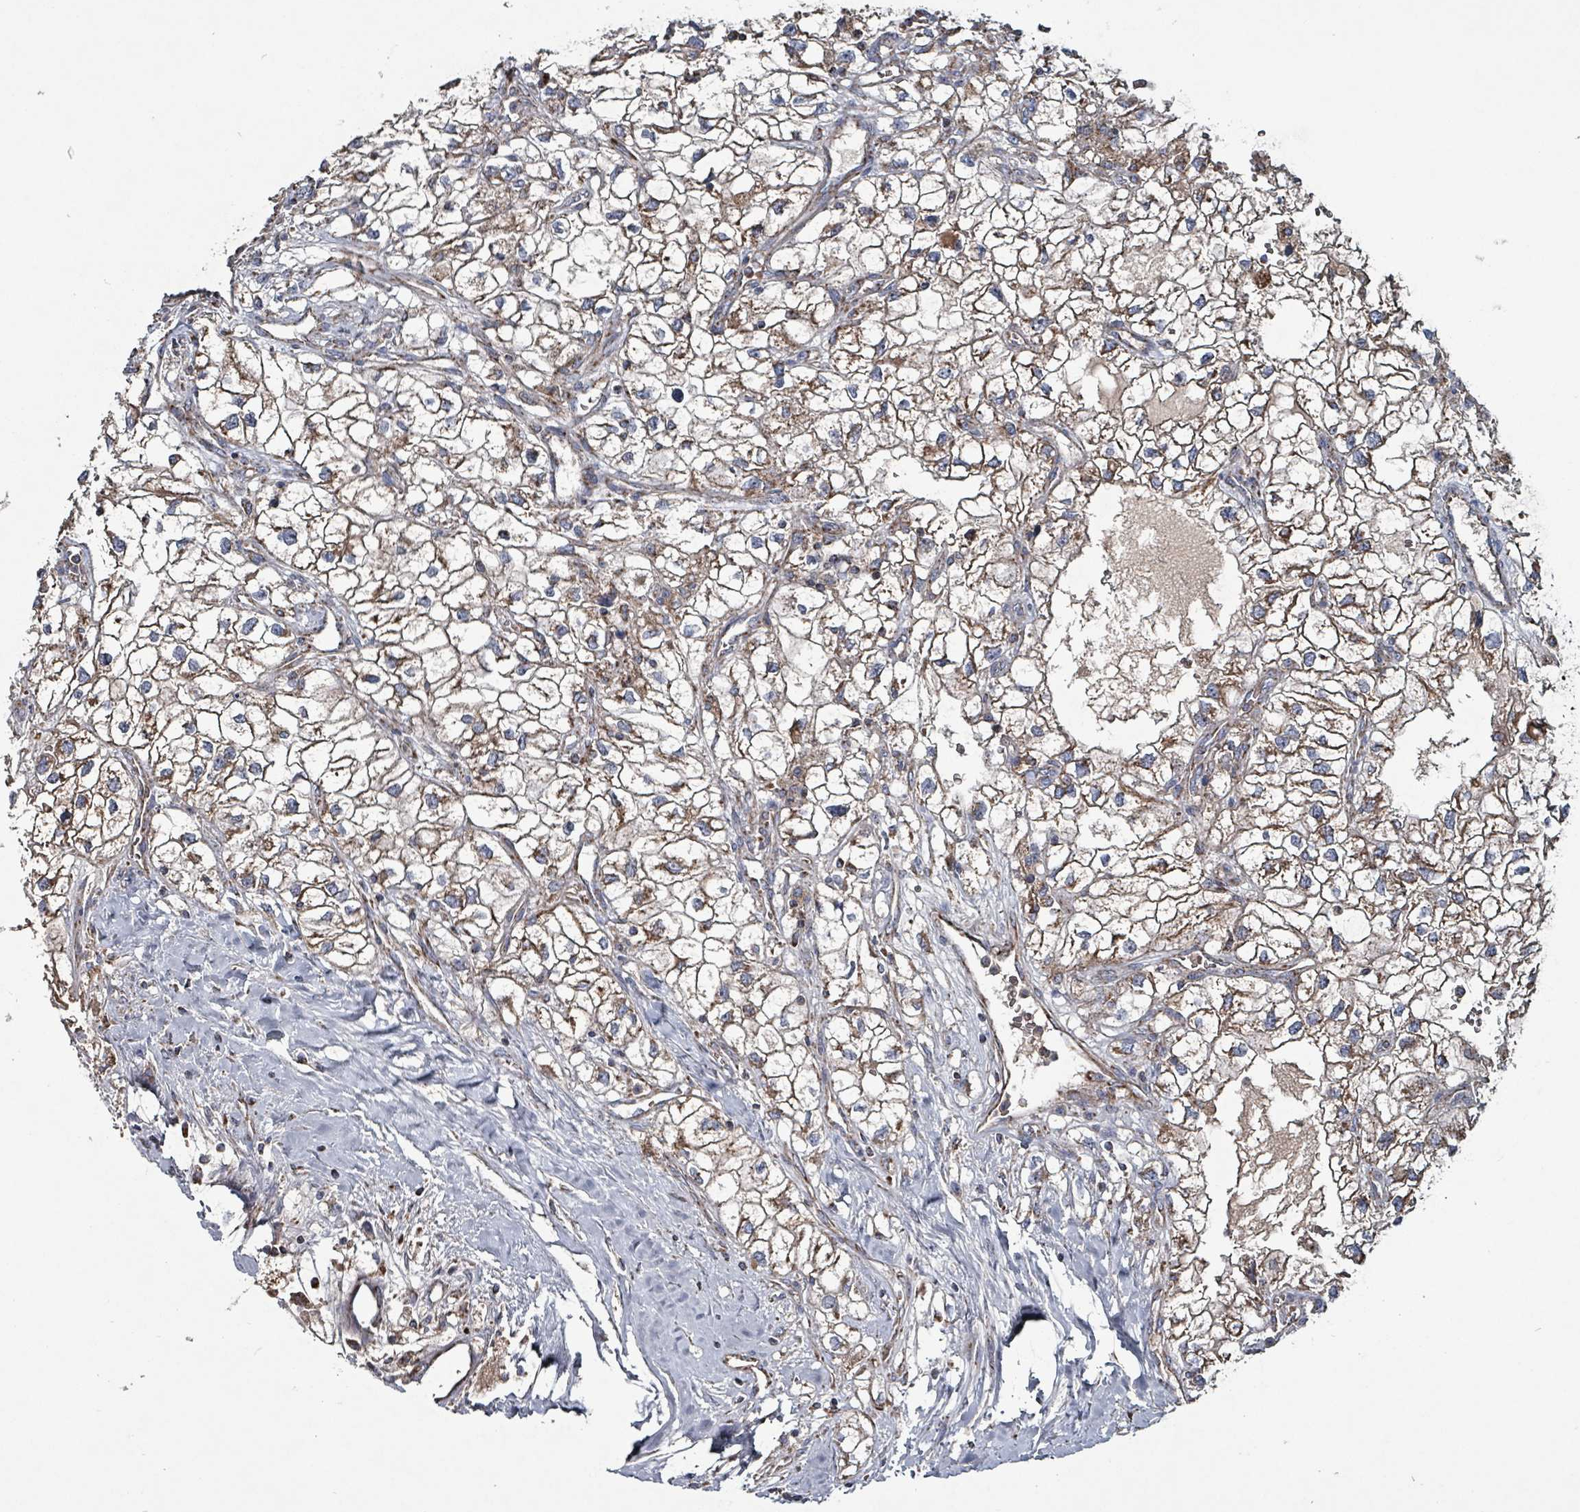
{"staining": {"intensity": "moderate", "quantity": ">75%", "location": "cytoplasmic/membranous"}, "tissue": "renal cancer", "cell_type": "Tumor cells", "image_type": "cancer", "snomed": [{"axis": "morphology", "description": "Adenocarcinoma, NOS"}, {"axis": "topography", "description": "Kidney"}], "caption": "High-power microscopy captured an IHC micrograph of renal adenocarcinoma, revealing moderate cytoplasmic/membranous positivity in about >75% of tumor cells.", "gene": "ABHD18", "patient": {"sex": "male", "age": 59}}